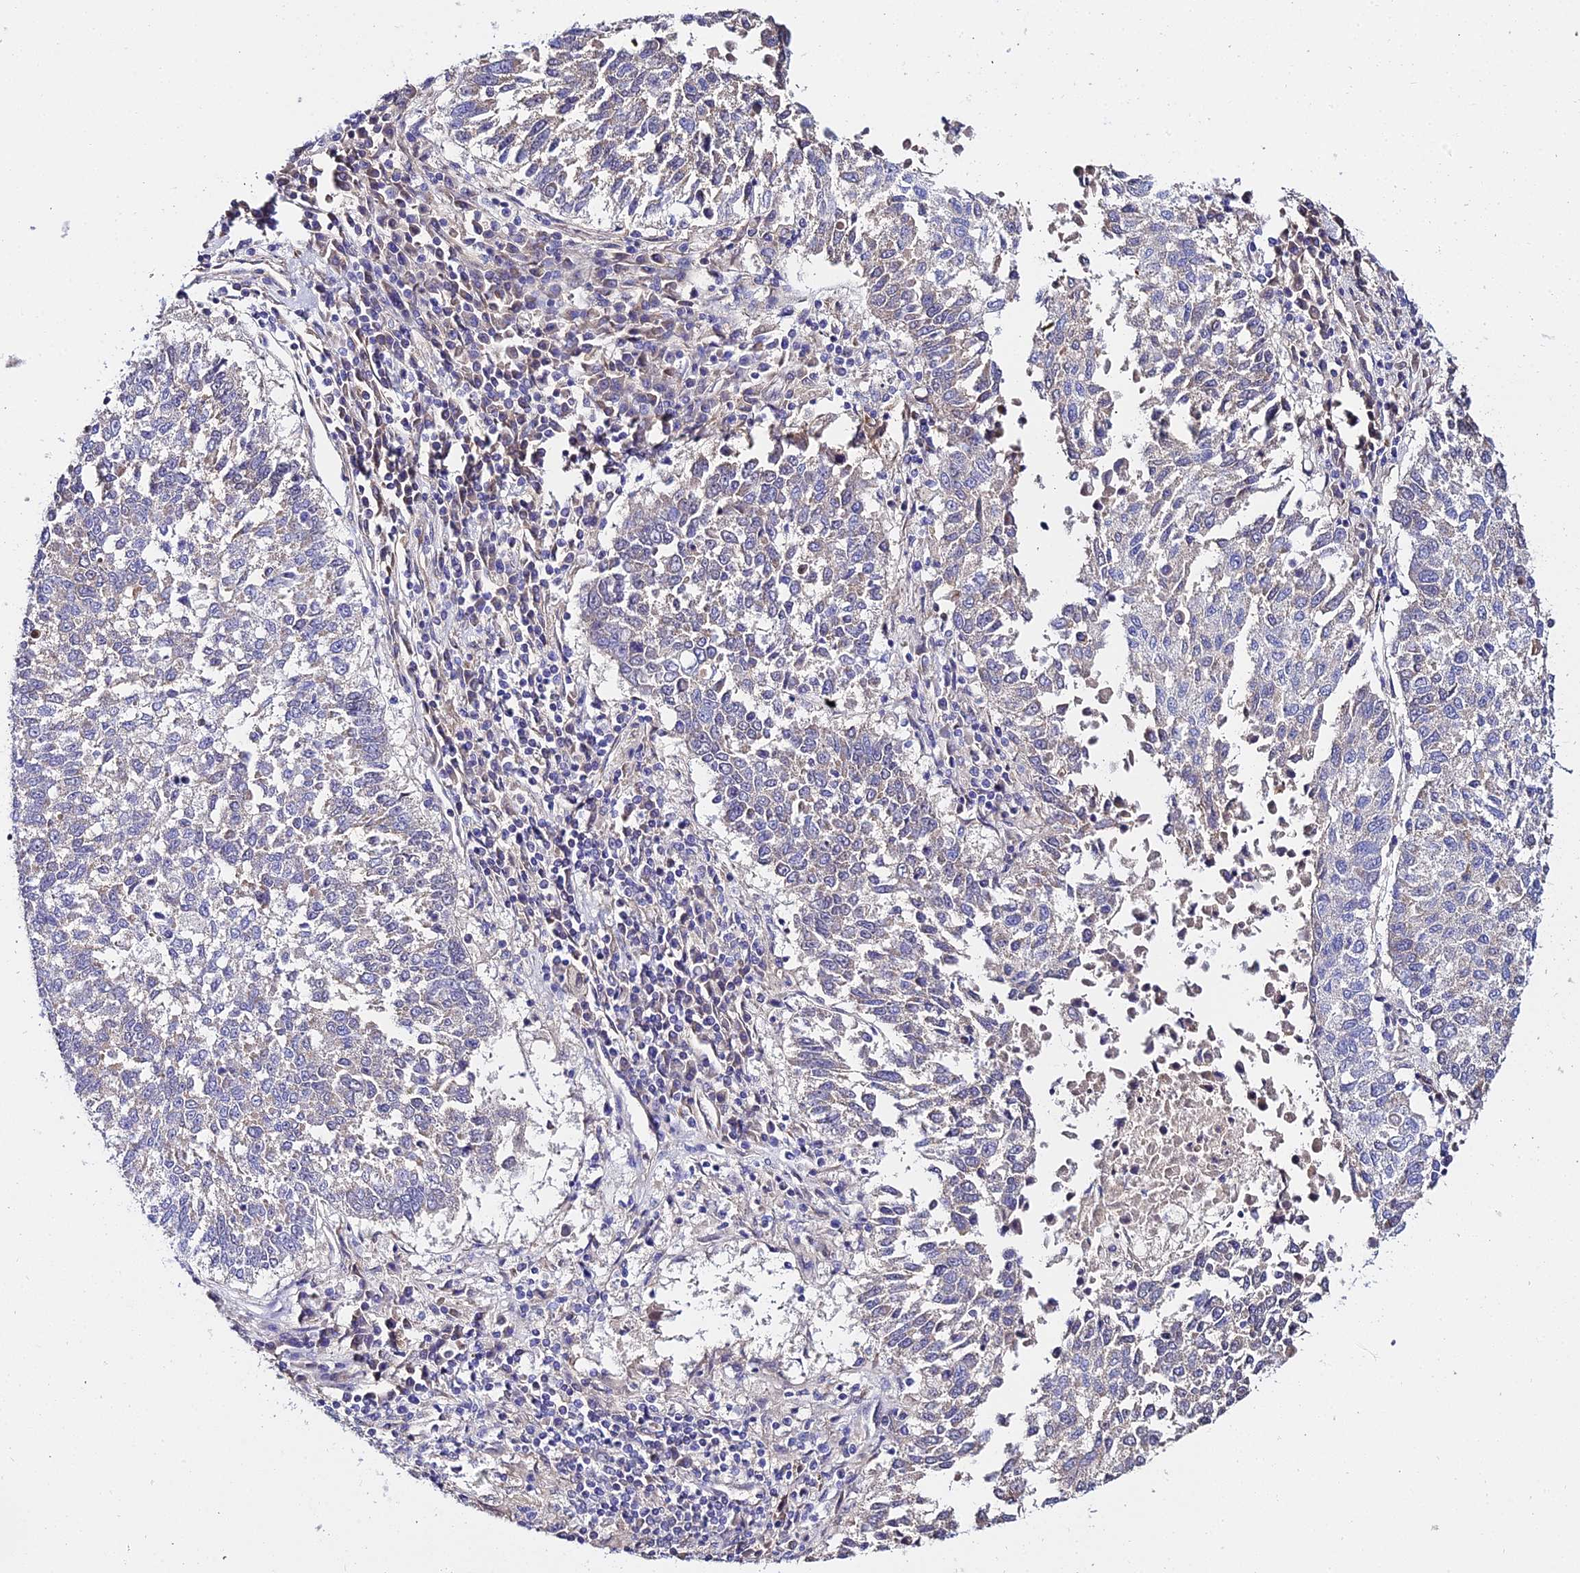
{"staining": {"intensity": "weak", "quantity": "<25%", "location": "cytoplasmic/membranous"}, "tissue": "lung cancer", "cell_type": "Tumor cells", "image_type": "cancer", "snomed": [{"axis": "morphology", "description": "Squamous cell carcinoma, NOS"}, {"axis": "topography", "description": "Lung"}], "caption": "There is no significant expression in tumor cells of squamous cell carcinoma (lung).", "gene": "ACOT2", "patient": {"sex": "male", "age": 73}}